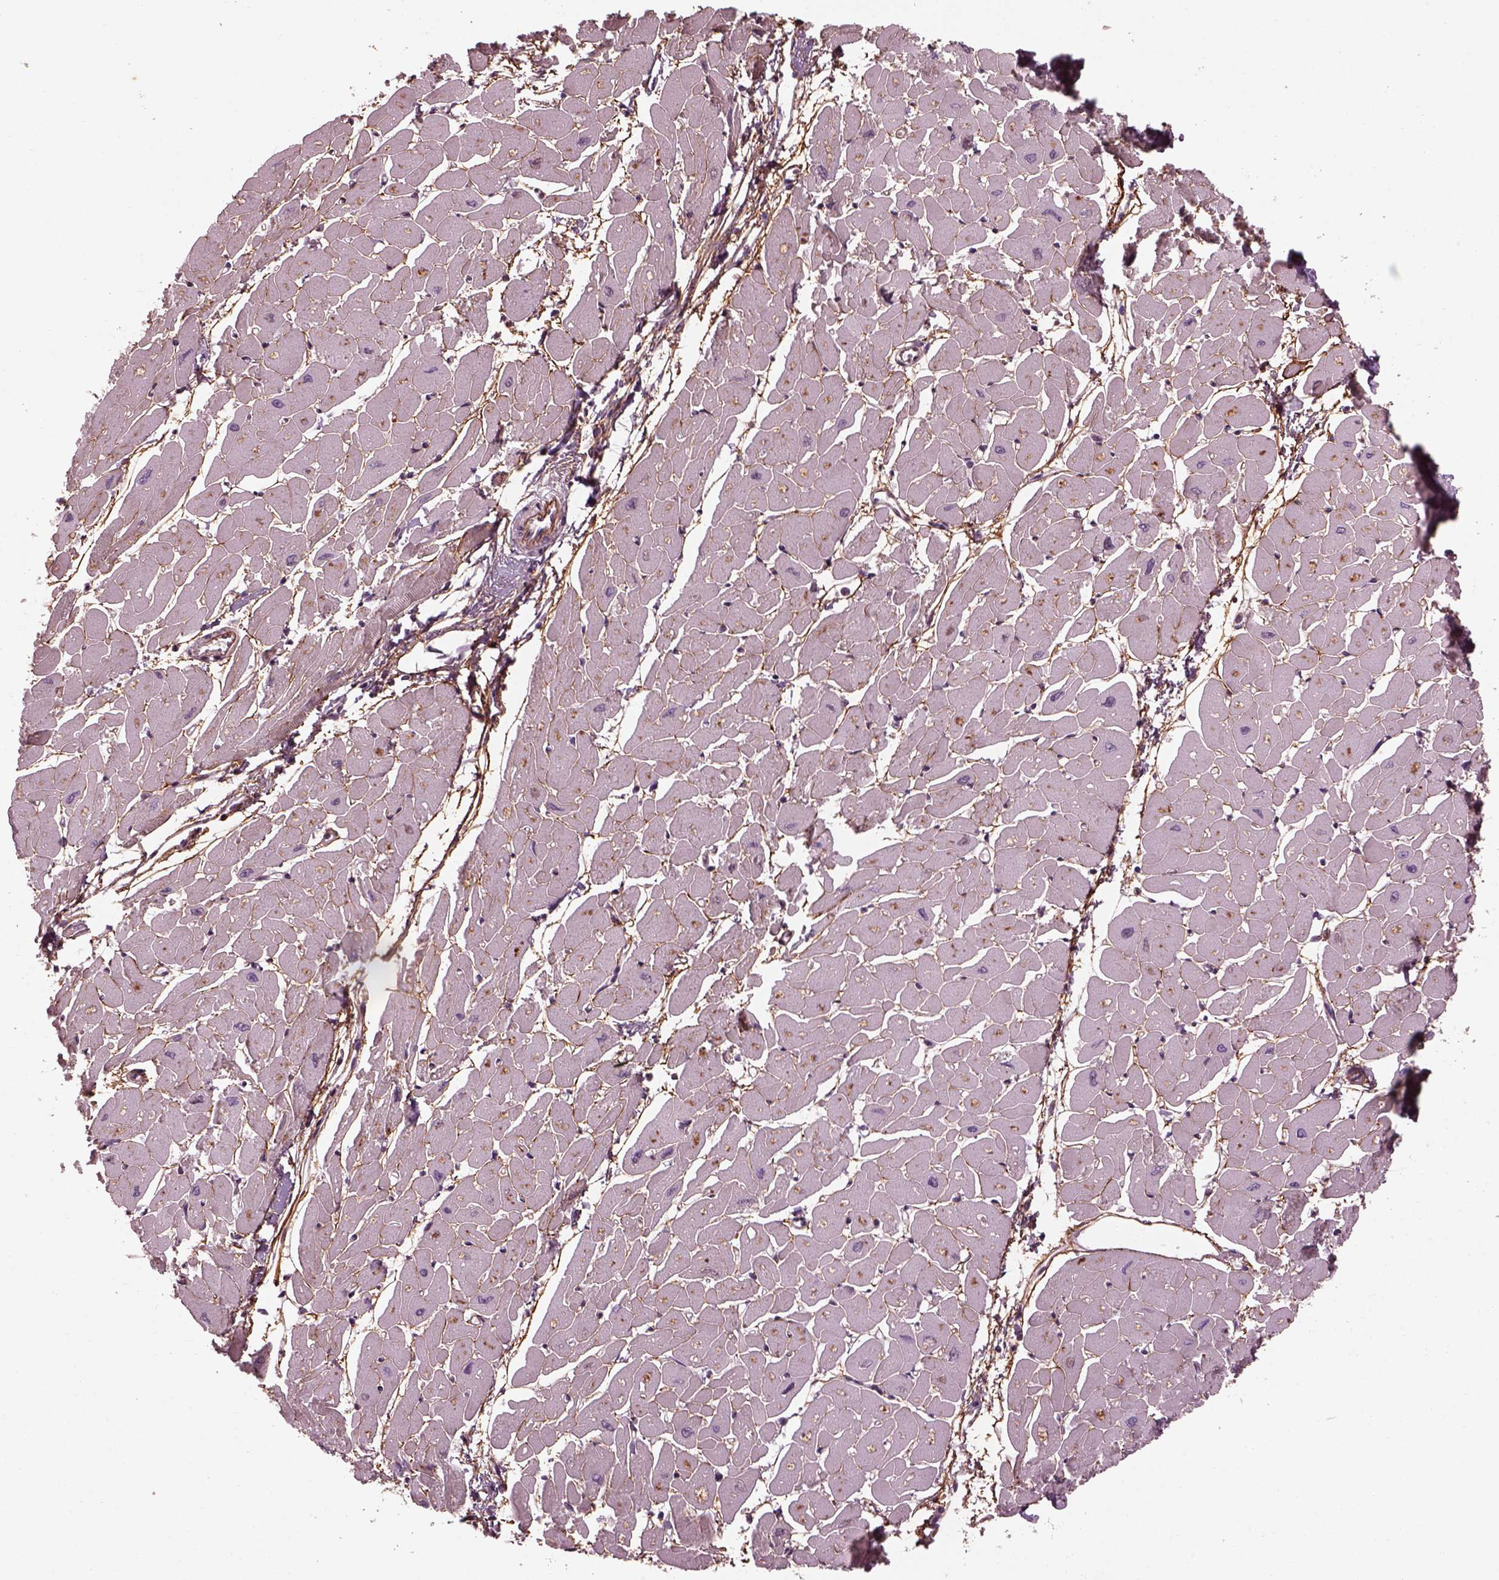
{"staining": {"intensity": "negative", "quantity": "none", "location": "none"}, "tissue": "heart muscle", "cell_type": "Cardiomyocytes", "image_type": "normal", "snomed": [{"axis": "morphology", "description": "Normal tissue, NOS"}, {"axis": "topography", "description": "Heart"}], "caption": "This micrograph is of benign heart muscle stained with immunohistochemistry (IHC) to label a protein in brown with the nuclei are counter-stained blue. There is no staining in cardiomyocytes. Nuclei are stained in blue.", "gene": "EFEMP1", "patient": {"sex": "male", "age": 57}}